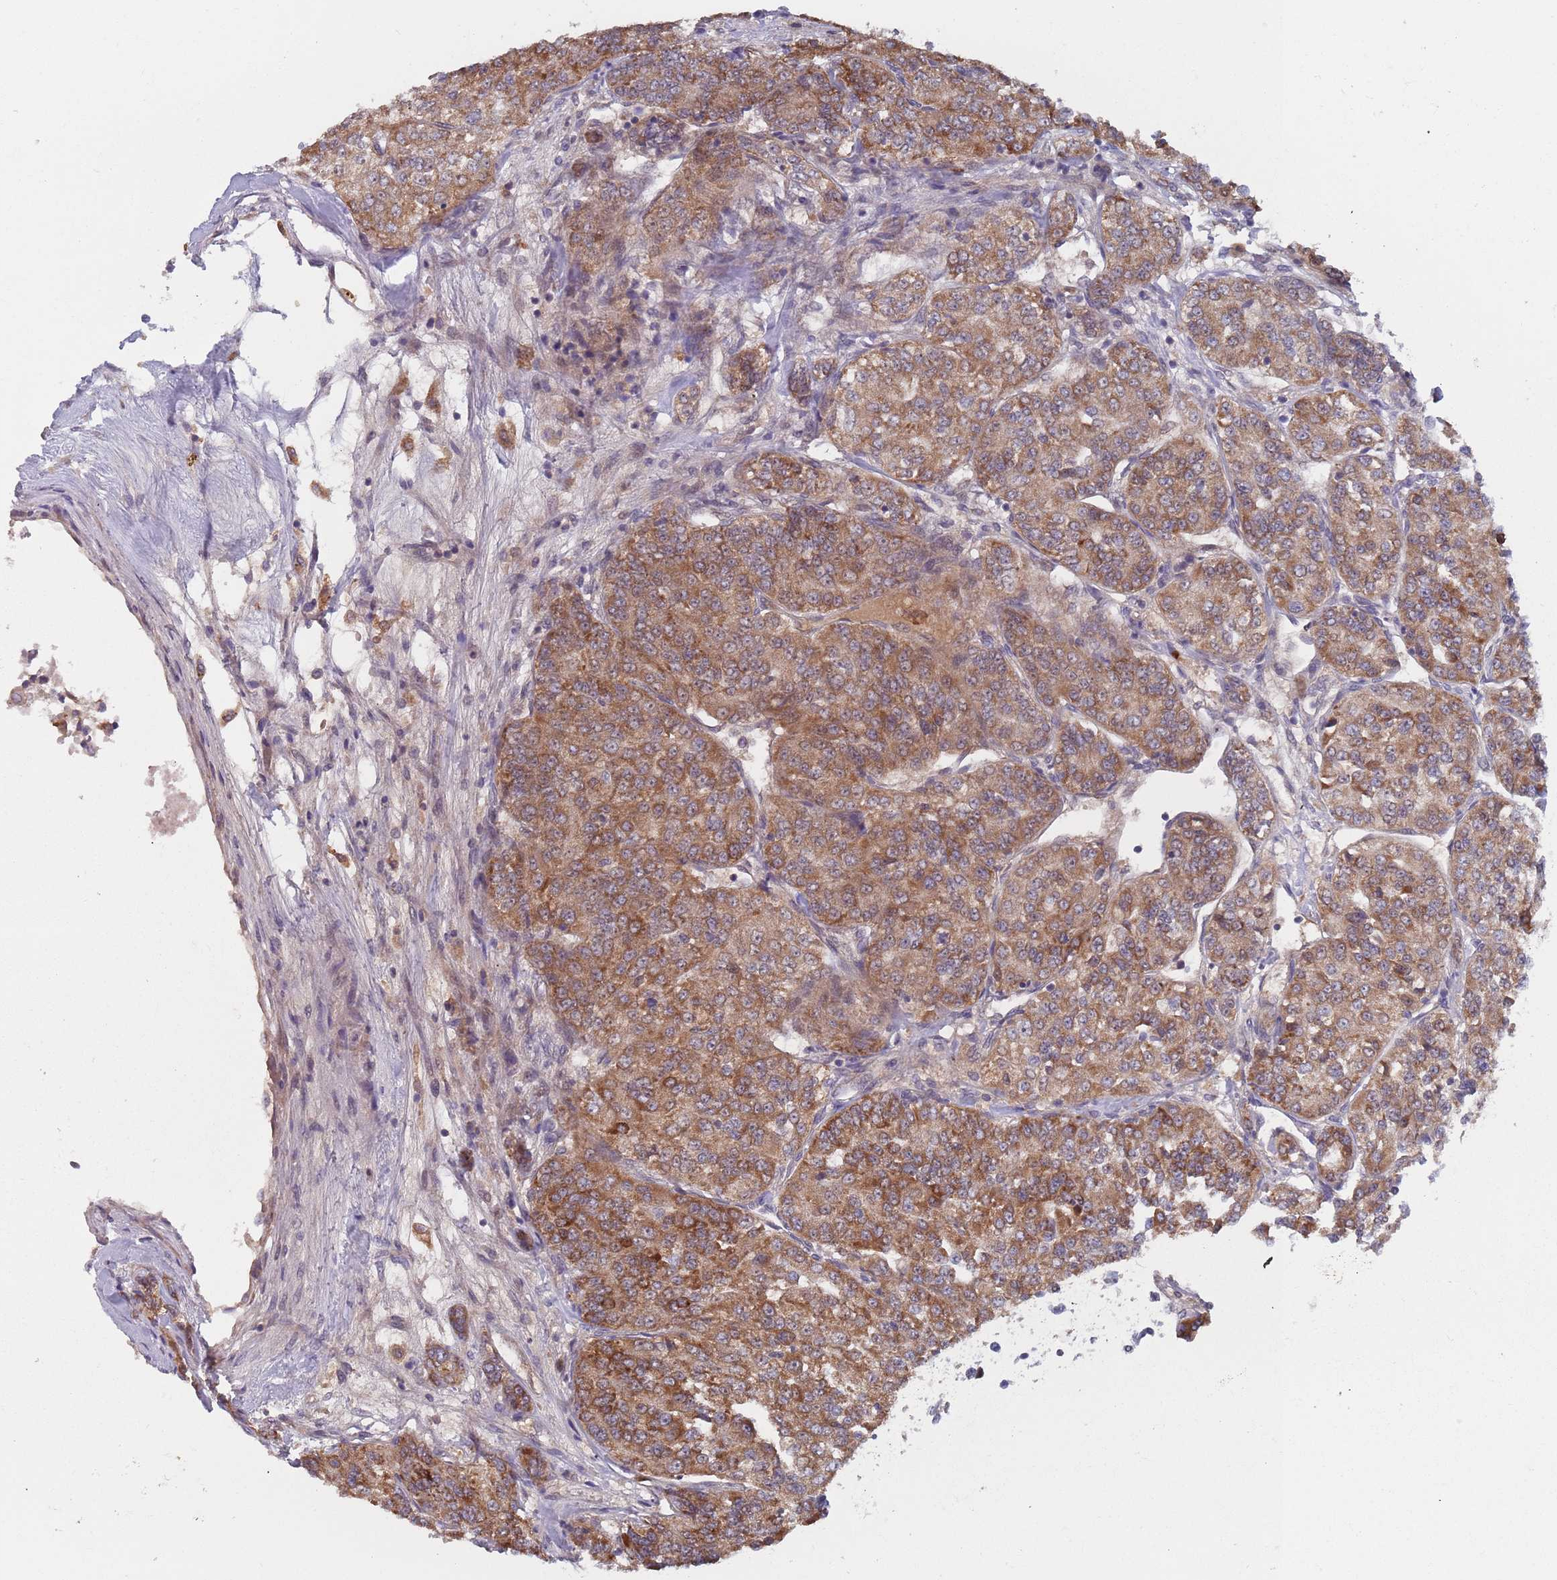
{"staining": {"intensity": "moderate", "quantity": ">75%", "location": "cytoplasmic/membranous"}, "tissue": "renal cancer", "cell_type": "Tumor cells", "image_type": "cancer", "snomed": [{"axis": "morphology", "description": "Adenocarcinoma, NOS"}, {"axis": "topography", "description": "Kidney"}], "caption": "Protein expression analysis of adenocarcinoma (renal) demonstrates moderate cytoplasmic/membranous expression in approximately >75% of tumor cells.", "gene": "ZNF140", "patient": {"sex": "female", "age": 63}}